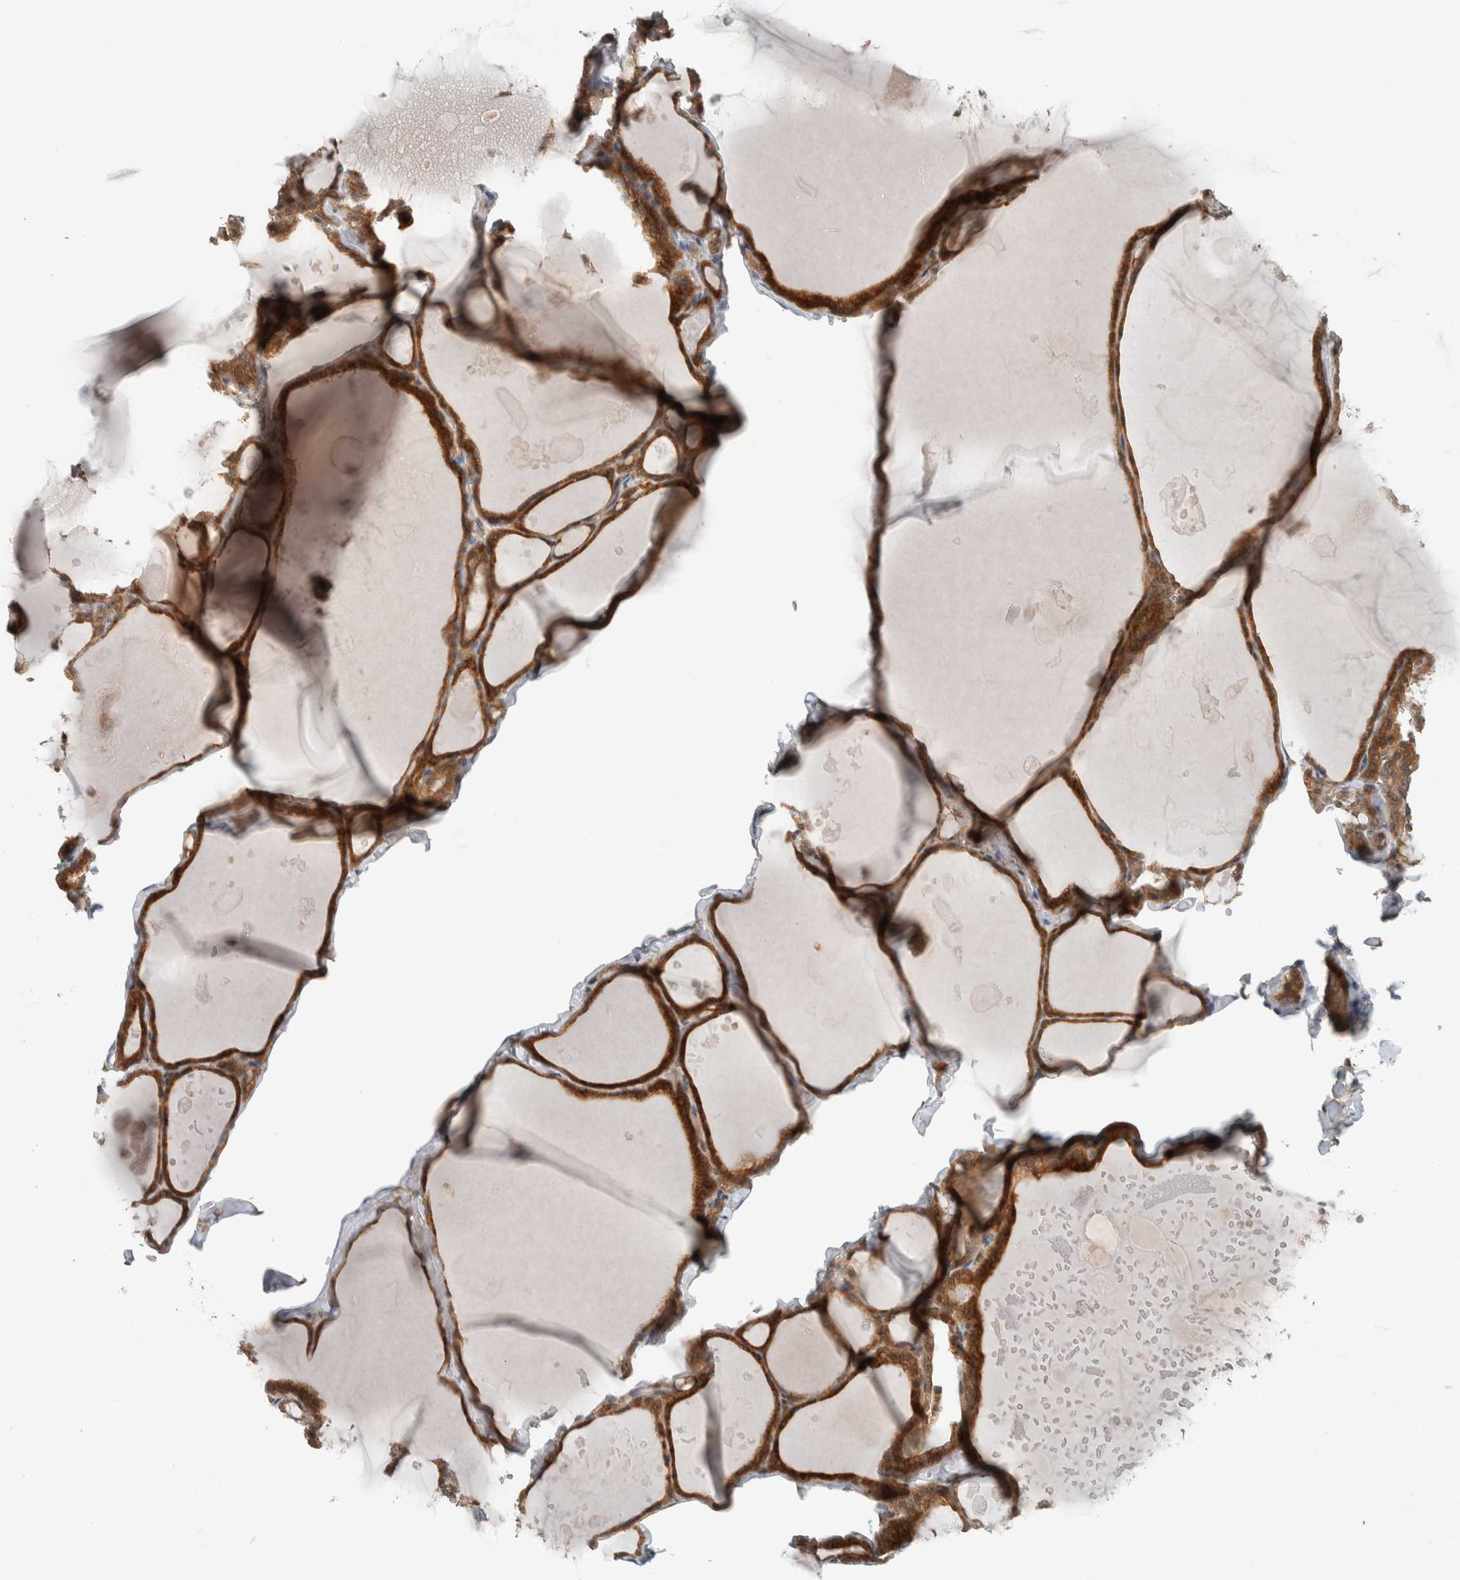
{"staining": {"intensity": "strong", "quantity": ">75%", "location": "cytoplasmic/membranous"}, "tissue": "thyroid gland", "cell_type": "Glandular cells", "image_type": "normal", "snomed": [{"axis": "morphology", "description": "Normal tissue, NOS"}, {"axis": "topography", "description": "Thyroid gland"}], "caption": "IHC (DAB (3,3'-diaminobenzidine)) staining of unremarkable human thyroid gland displays strong cytoplasmic/membranous protein expression in about >75% of glandular cells.", "gene": "DEPTOR", "patient": {"sex": "male", "age": 56}}